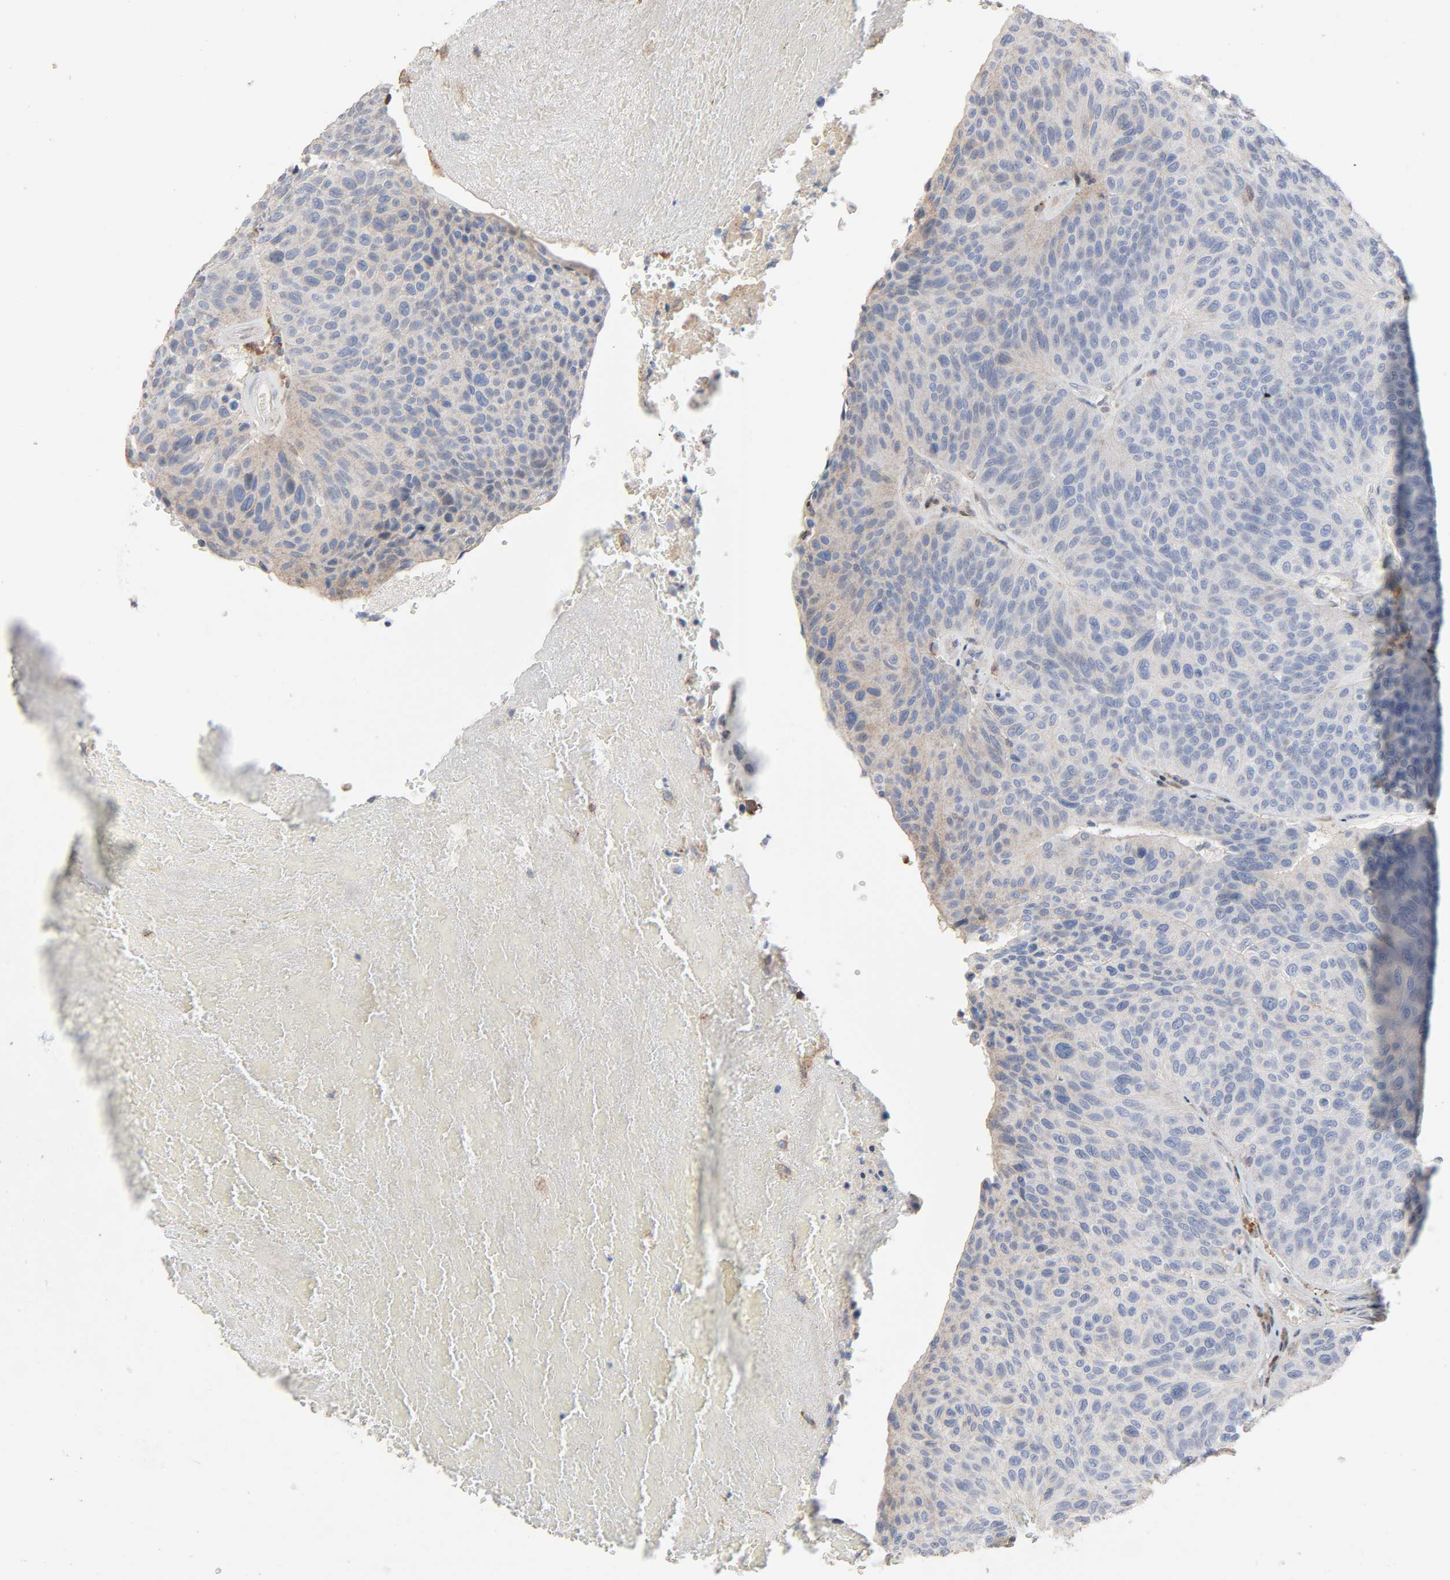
{"staining": {"intensity": "weak", "quantity": "<25%", "location": "cytoplasmic/membranous"}, "tissue": "urothelial cancer", "cell_type": "Tumor cells", "image_type": "cancer", "snomed": [{"axis": "morphology", "description": "Urothelial carcinoma, High grade"}, {"axis": "topography", "description": "Urinary bladder"}], "caption": "This is an IHC photomicrograph of human urothelial cancer. There is no positivity in tumor cells.", "gene": "CDK6", "patient": {"sex": "male", "age": 66}}